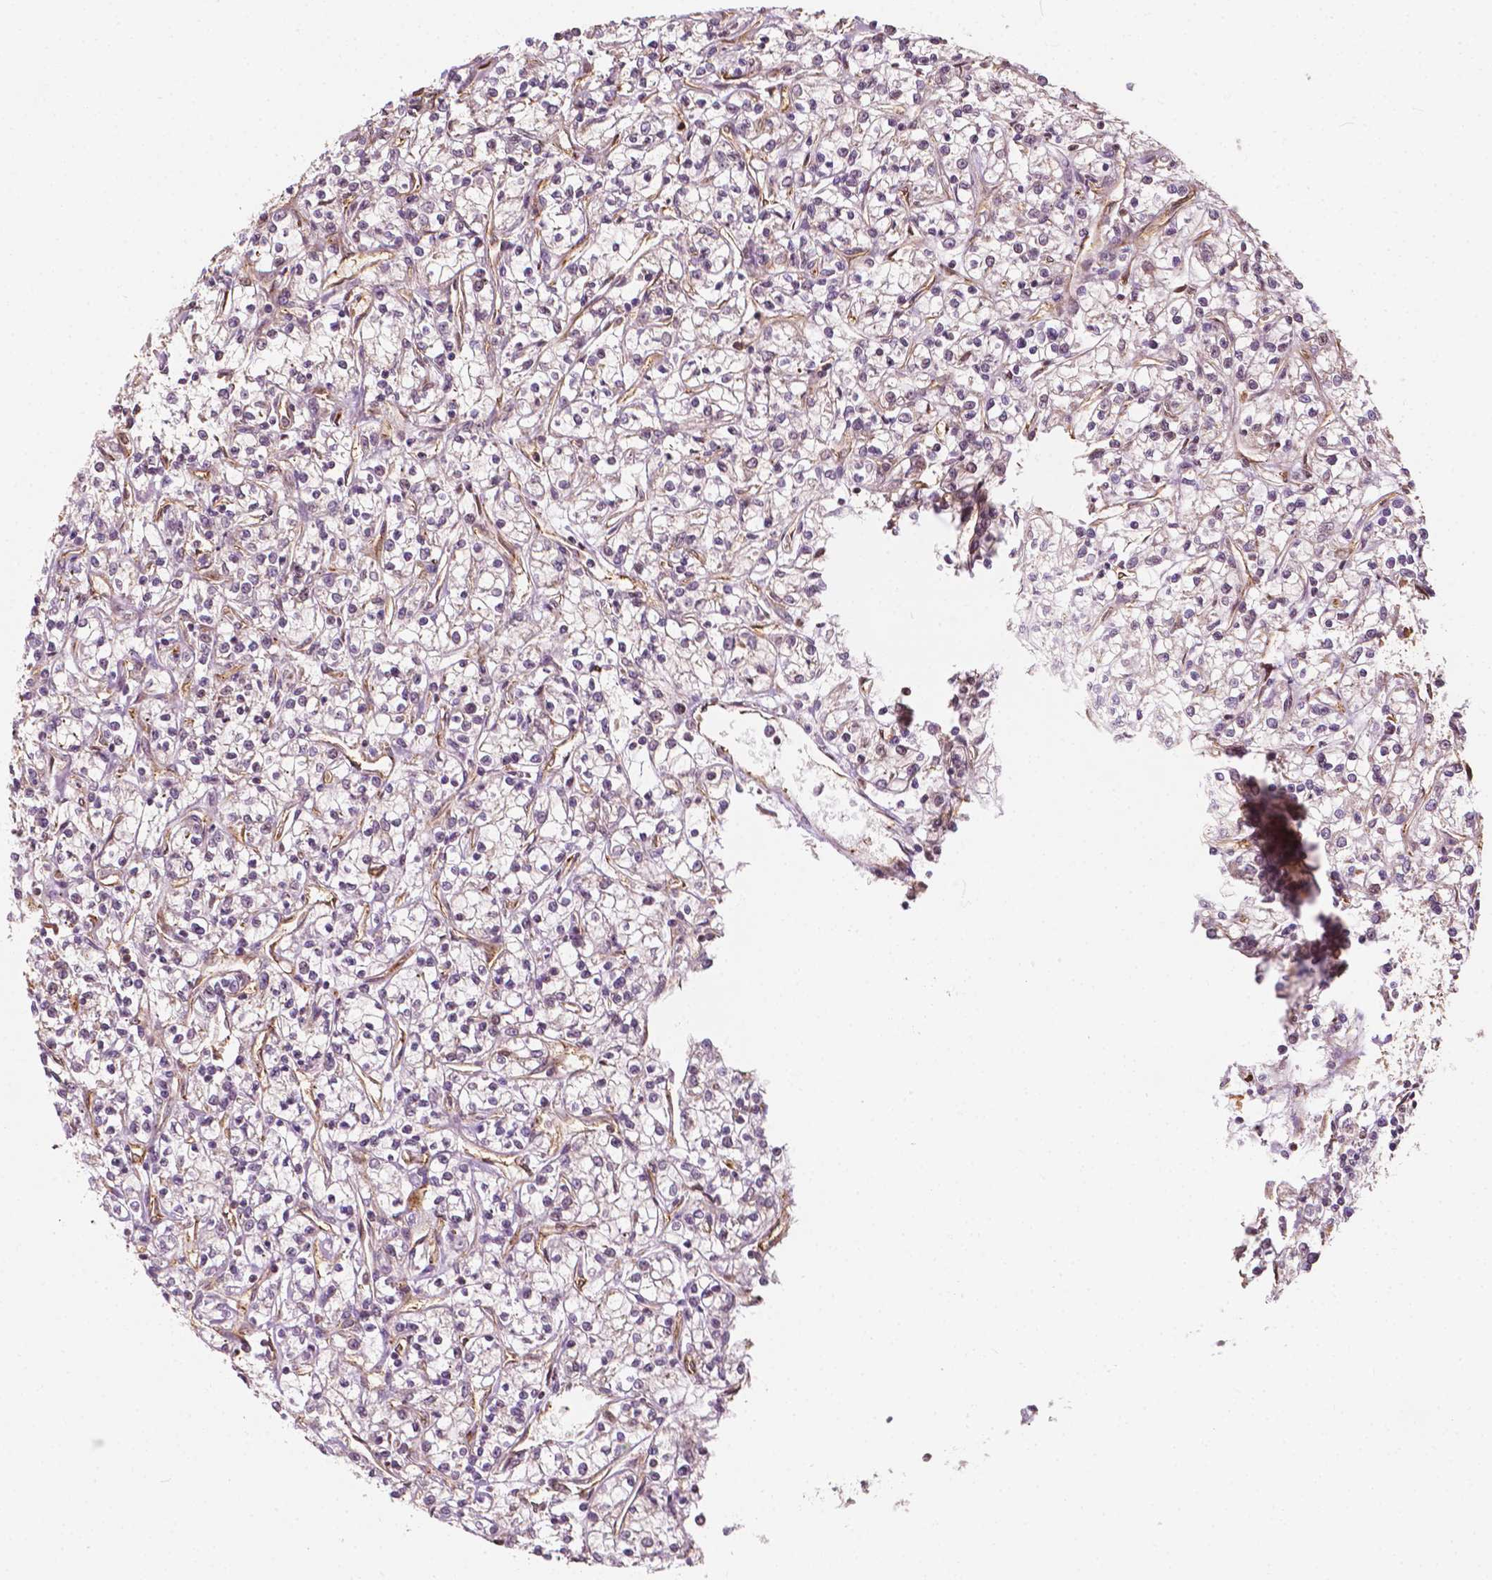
{"staining": {"intensity": "weak", "quantity": "25%-75%", "location": "cytoplasmic/membranous"}, "tissue": "renal cancer", "cell_type": "Tumor cells", "image_type": "cancer", "snomed": [{"axis": "morphology", "description": "Adenocarcinoma, NOS"}, {"axis": "topography", "description": "Kidney"}], "caption": "This is a micrograph of IHC staining of renal cancer, which shows weak positivity in the cytoplasmic/membranous of tumor cells.", "gene": "G3BP1", "patient": {"sex": "female", "age": 59}}